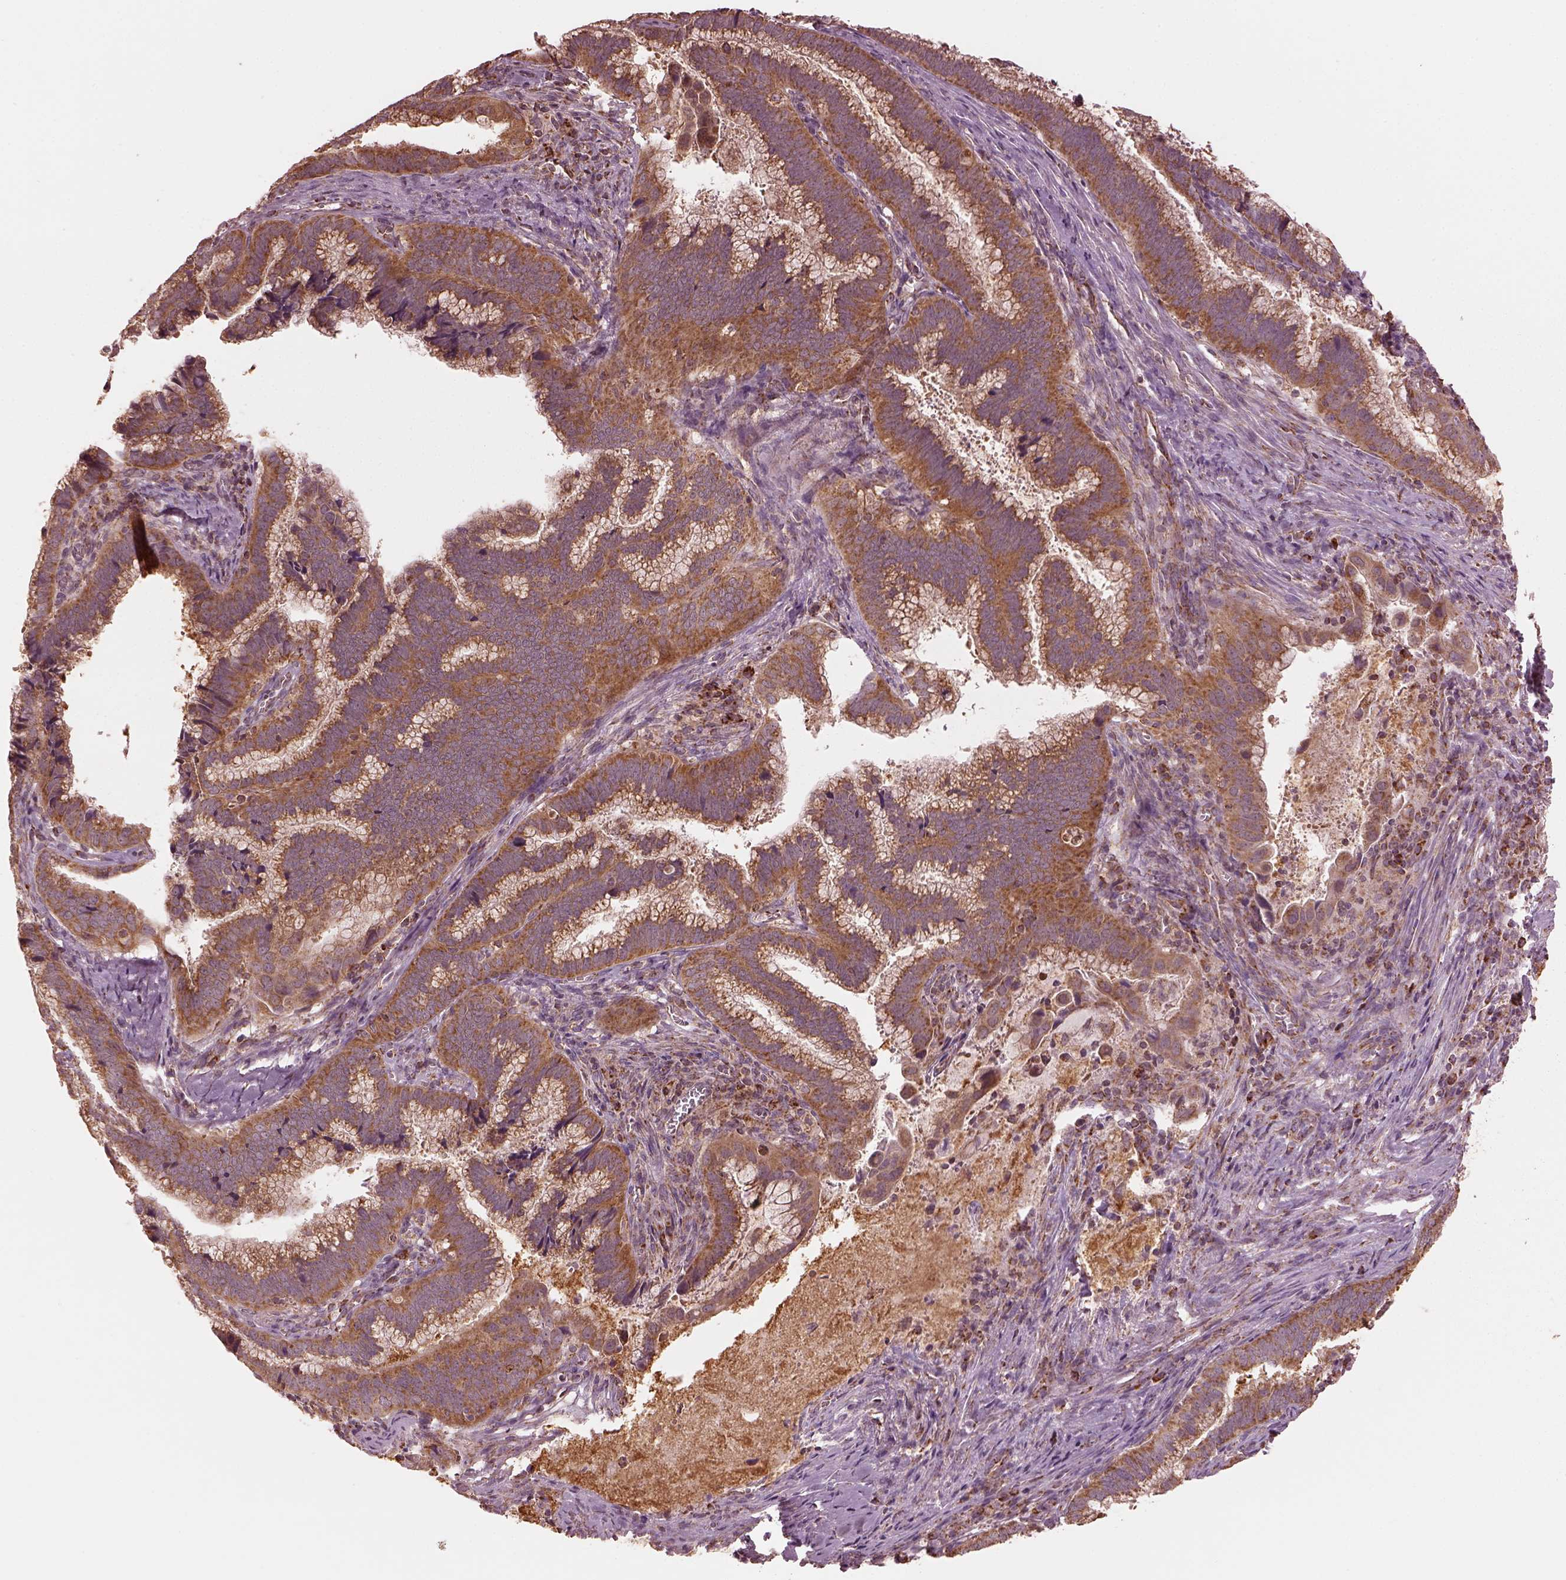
{"staining": {"intensity": "moderate", "quantity": ">75%", "location": "cytoplasmic/membranous"}, "tissue": "cervical cancer", "cell_type": "Tumor cells", "image_type": "cancer", "snomed": [{"axis": "morphology", "description": "Adenocarcinoma, NOS"}, {"axis": "topography", "description": "Cervix"}], "caption": "The immunohistochemical stain shows moderate cytoplasmic/membranous staining in tumor cells of cervical cancer (adenocarcinoma) tissue.", "gene": "NDUFB10", "patient": {"sex": "female", "age": 61}}